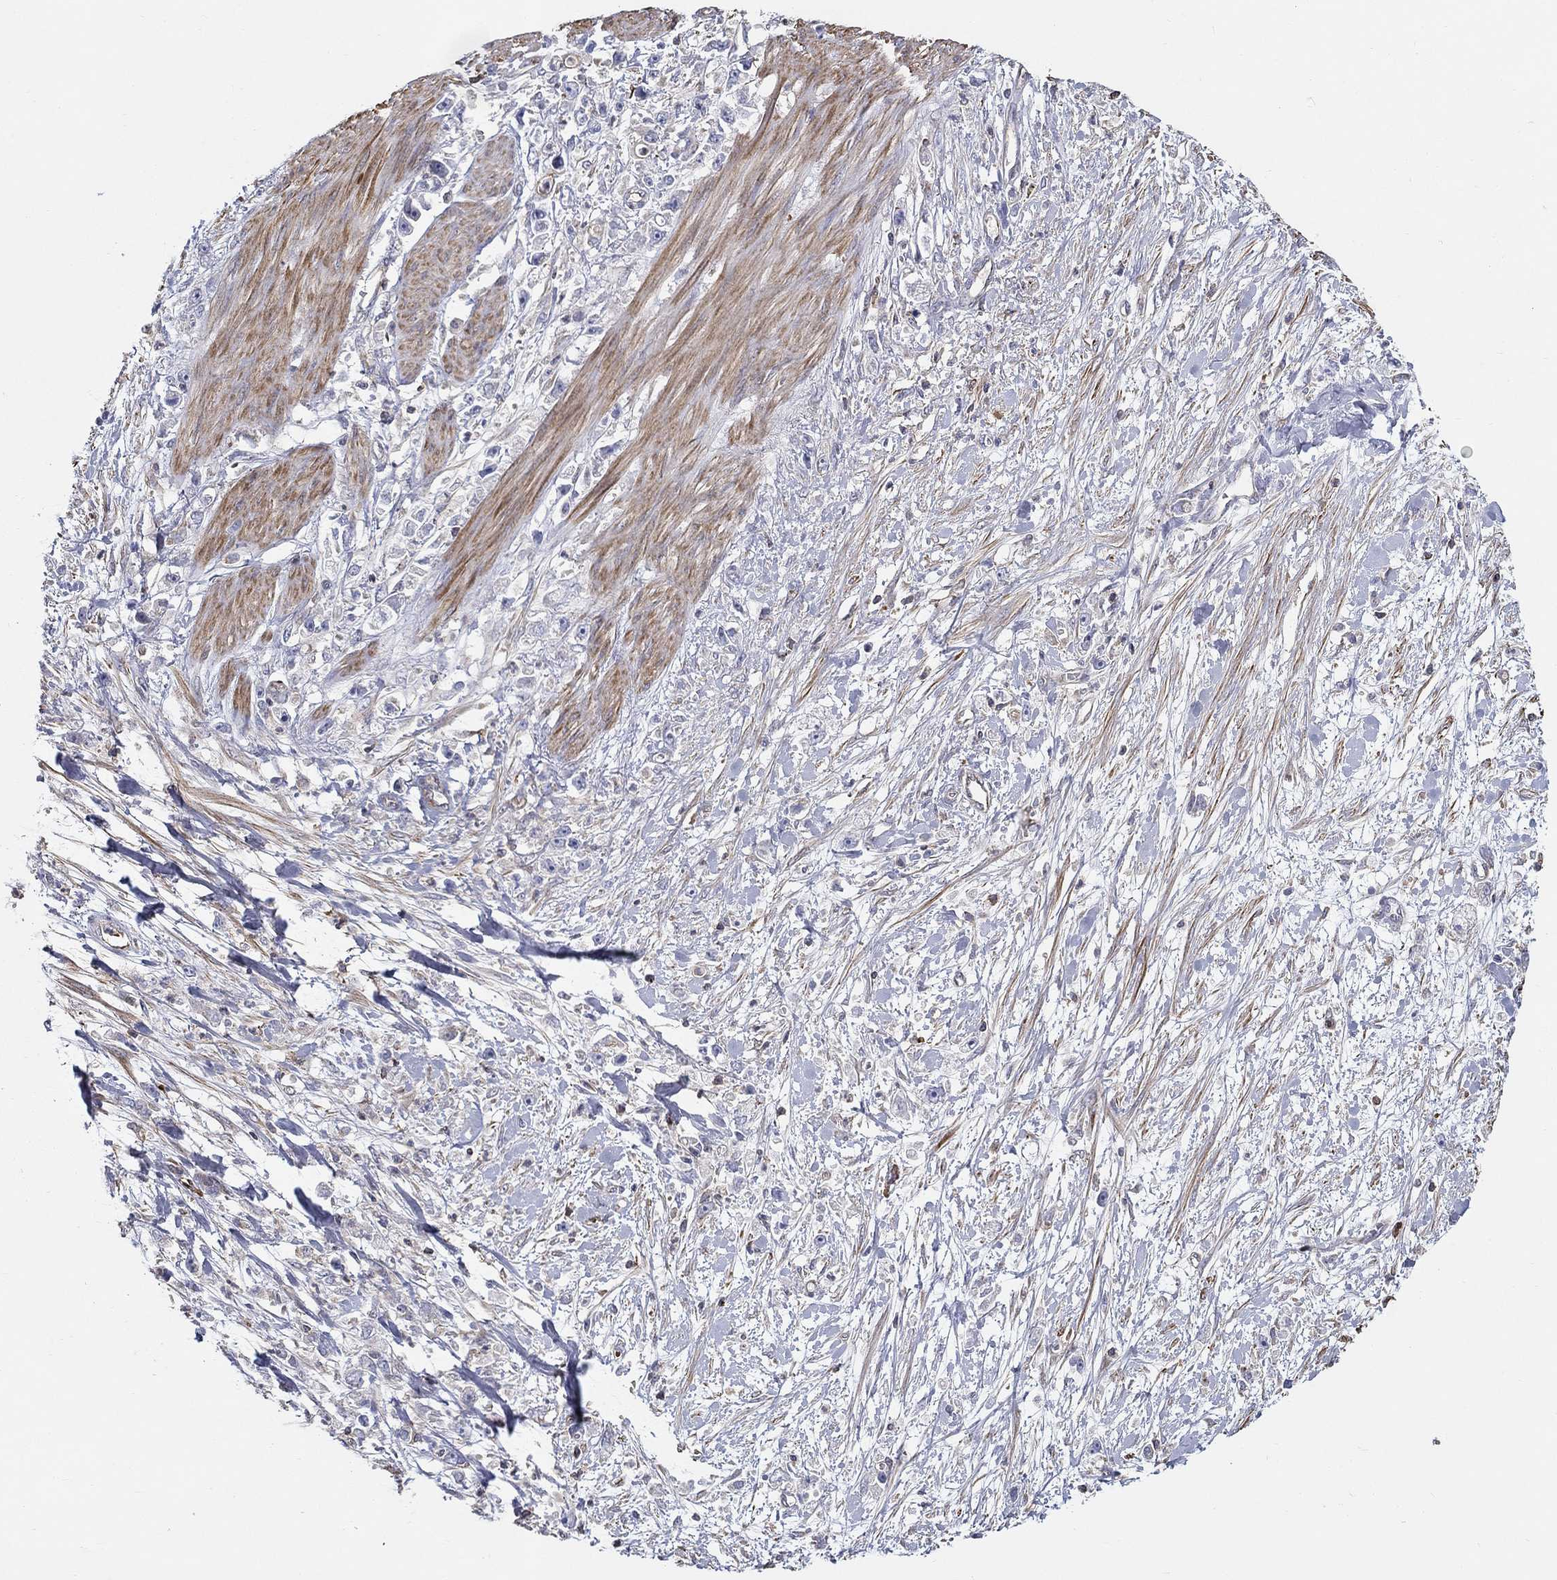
{"staining": {"intensity": "negative", "quantity": "none", "location": "none"}, "tissue": "stomach cancer", "cell_type": "Tumor cells", "image_type": "cancer", "snomed": [{"axis": "morphology", "description": "Adenocarcinoma, NOS"}, {"axis": "topography", "description": "Stomach"}], "caption": "DAB (3,3'-diaminobenzidine) immunohistochemical staining of human stomach adenocarcinoma reveals no significant positivity in tumor cells. Brightfield microscopy of IHC stained with DAB (3,3'-diaminobenzidine) (brown) and hematoxylin (blue), captured at high magnification.", "gene": "NPHP1", "patient": {"sex": "female", "age": 59}}